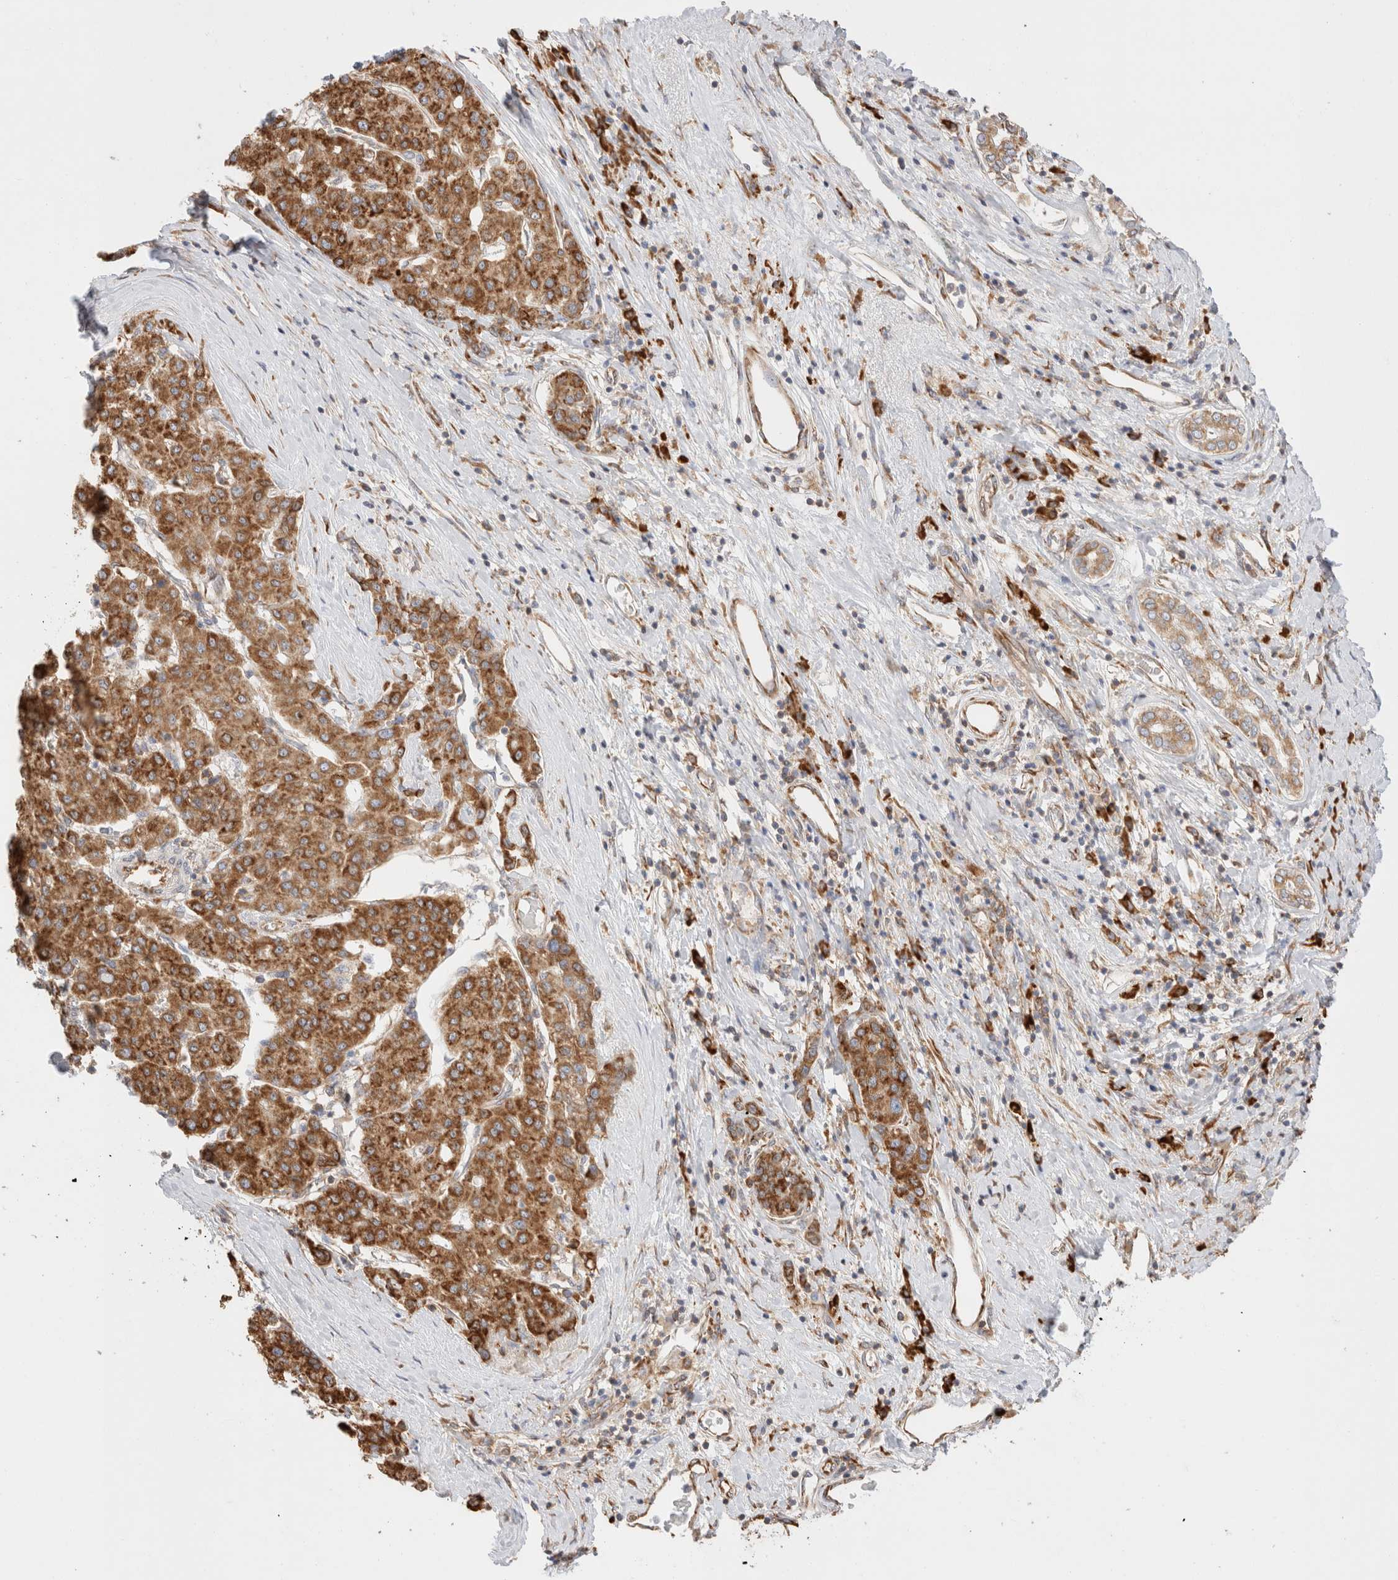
{"staining": {"intensity": "strong", "quantity": ">75%", "location": "cytoplasmic/membranous"}, "tissue": "liver cancer", "cell_type": "Tumor cells", "image_type": "cancer", "snomed": [{"axis": "morphology", "description": "Carcinoma, Hepatocellular, NOS"}, {"axis": "topography", "description": "Liver"}], "caption": "Liver hepatocellular carcinoma was stained to show a protein in brown. There is high levels of strong cytoplasmic/membranous staining in about >75% of tumor cells.", "gene": "ZC2HC1A", "patient": {"sex": "male", "age": 65}}